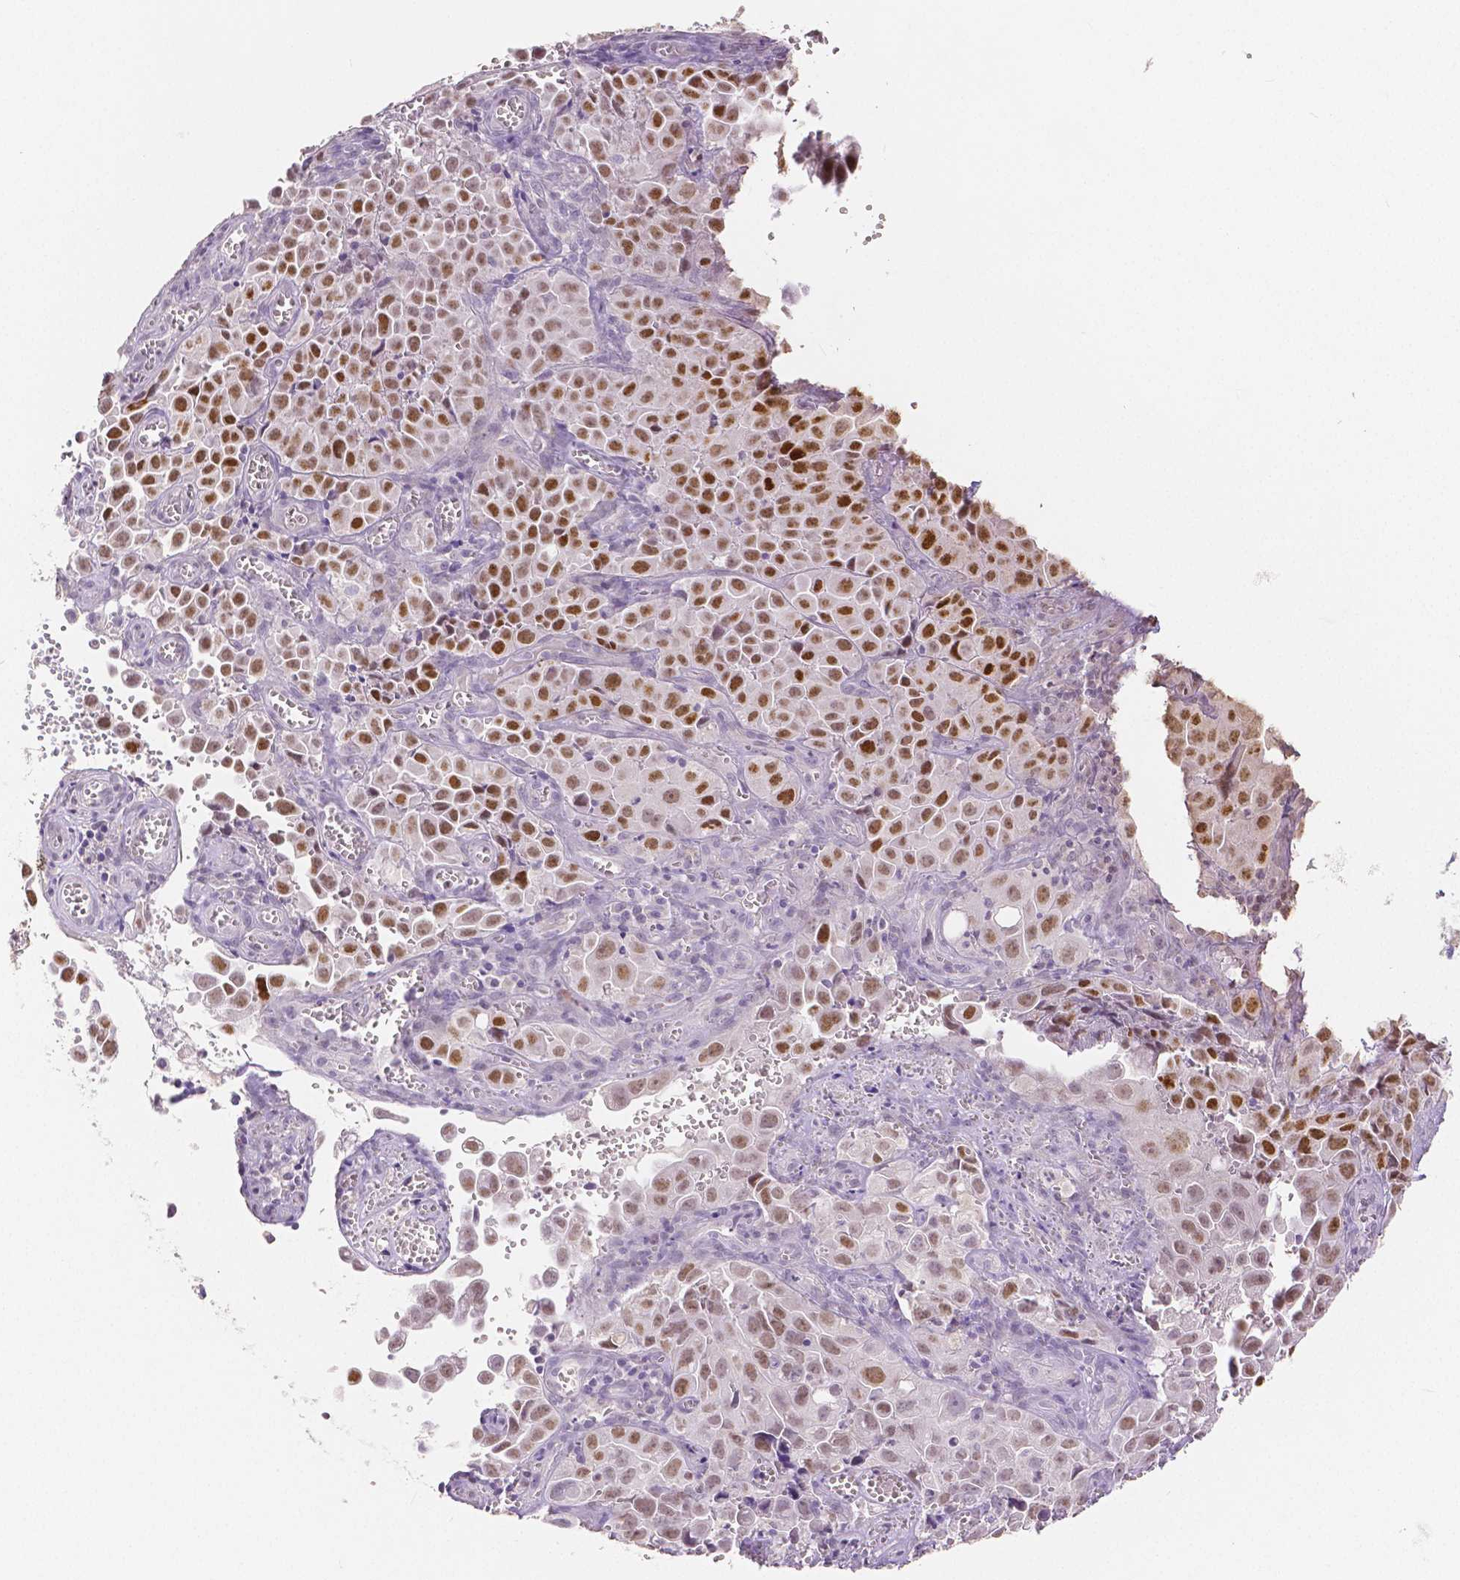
{"staining": {"intensity": "strong", "quantity": ">75%", "location": "nuclear"}, "tissue": "cervical cancer", "cell_type": "Tumor cells", "image_type": "cancer", "snomed": [{"axis": "morphology", "description": "Squamous cell carcinoma, NOS"}, {"axis": "topography", "description": "Cervix"}], "caption": "IHC of human cervical squamous cell carcinoma reveals high levels of strong nuclear staining in about >75% of tumor cells.", "gene": "HNF1B", "patient": {"sex": "female", "age": 55}}